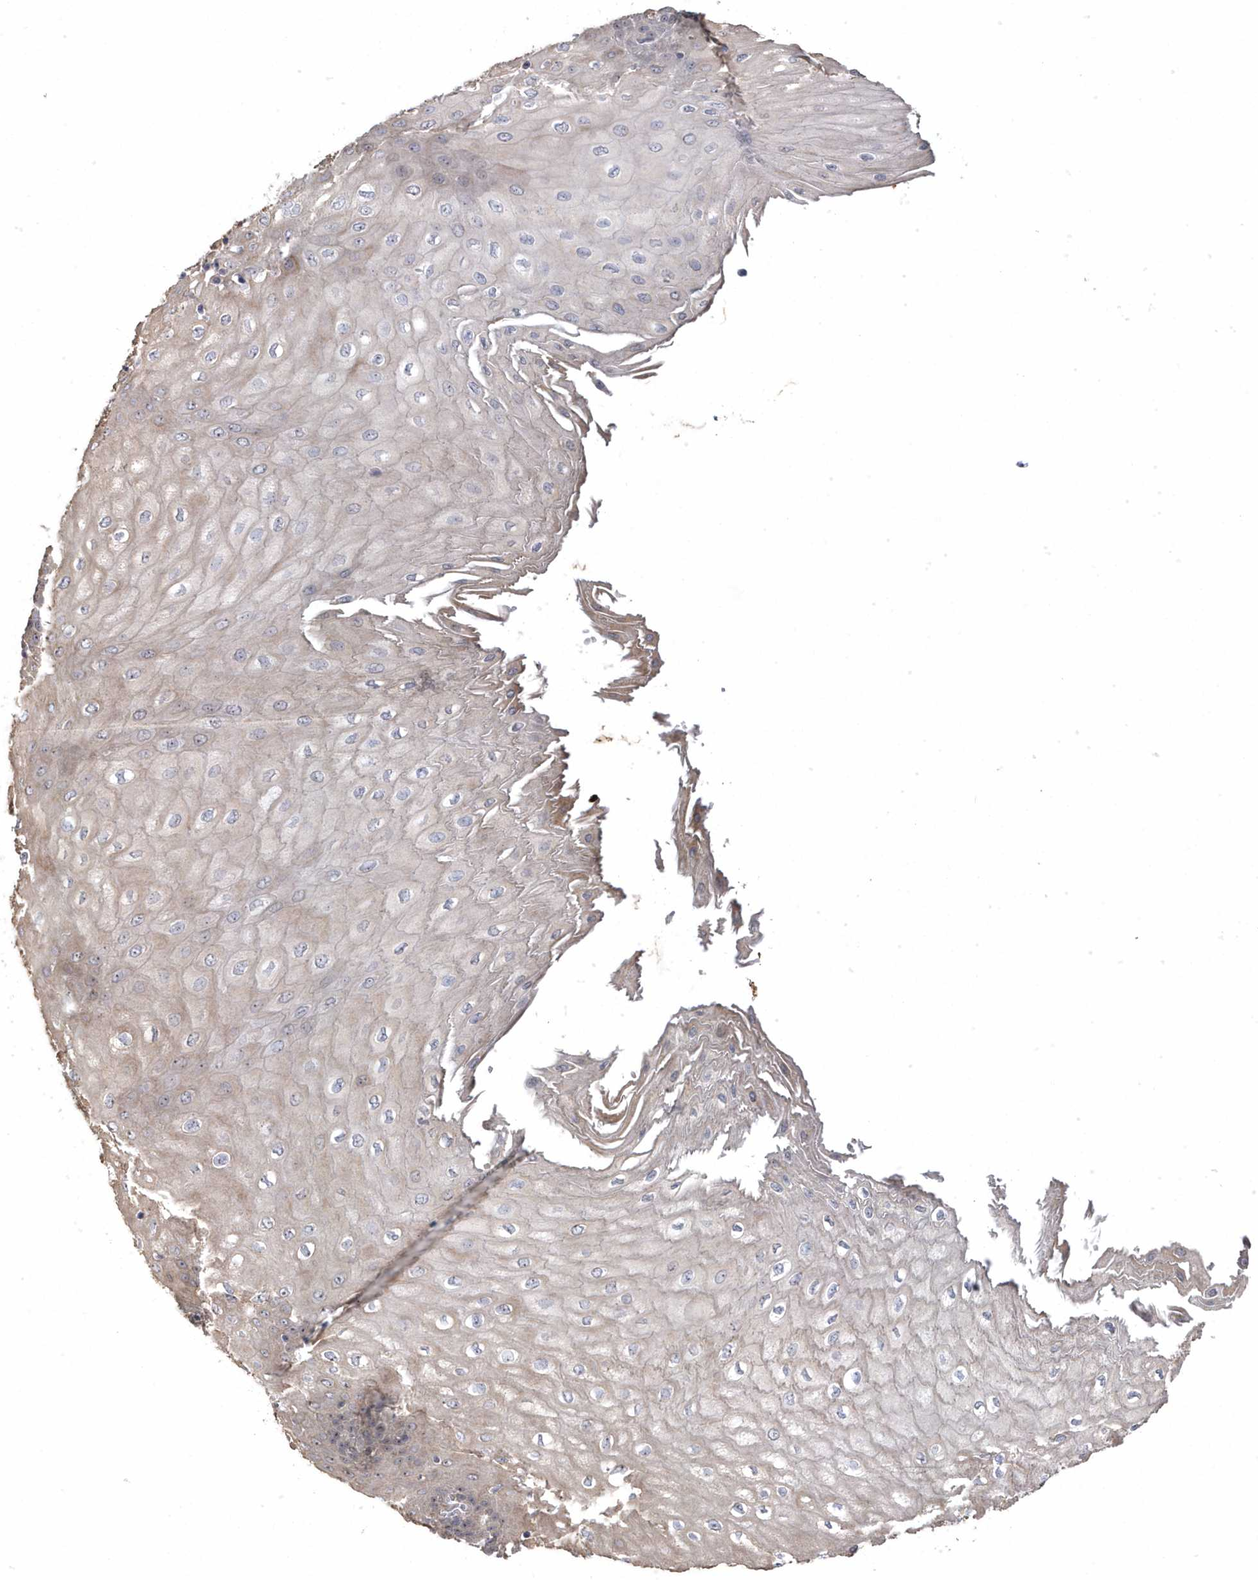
{"staining": {"intensity": "weak", "quantity": "<25%", "location": "cytoplasmic/membranous"}, "tissue": "esophagus", "cell_type": "Squamous epithelial cells", "image_type": "normal", "snomed": [{"axis": "morphology", "description": "Normal tissue, NOS"}, {"axis": "topography", "description": "Esophagus"}], "caption": "The IHC image has no significant expression in squamous epithelial cells of esophagus. (DAB (3,3'-diaminobenzidine) immunohistochemistry visualized using brightfield microscopy, high magnification).", "gene": "GTPBP6", "patient": {"sex": "male", "age": 60}}